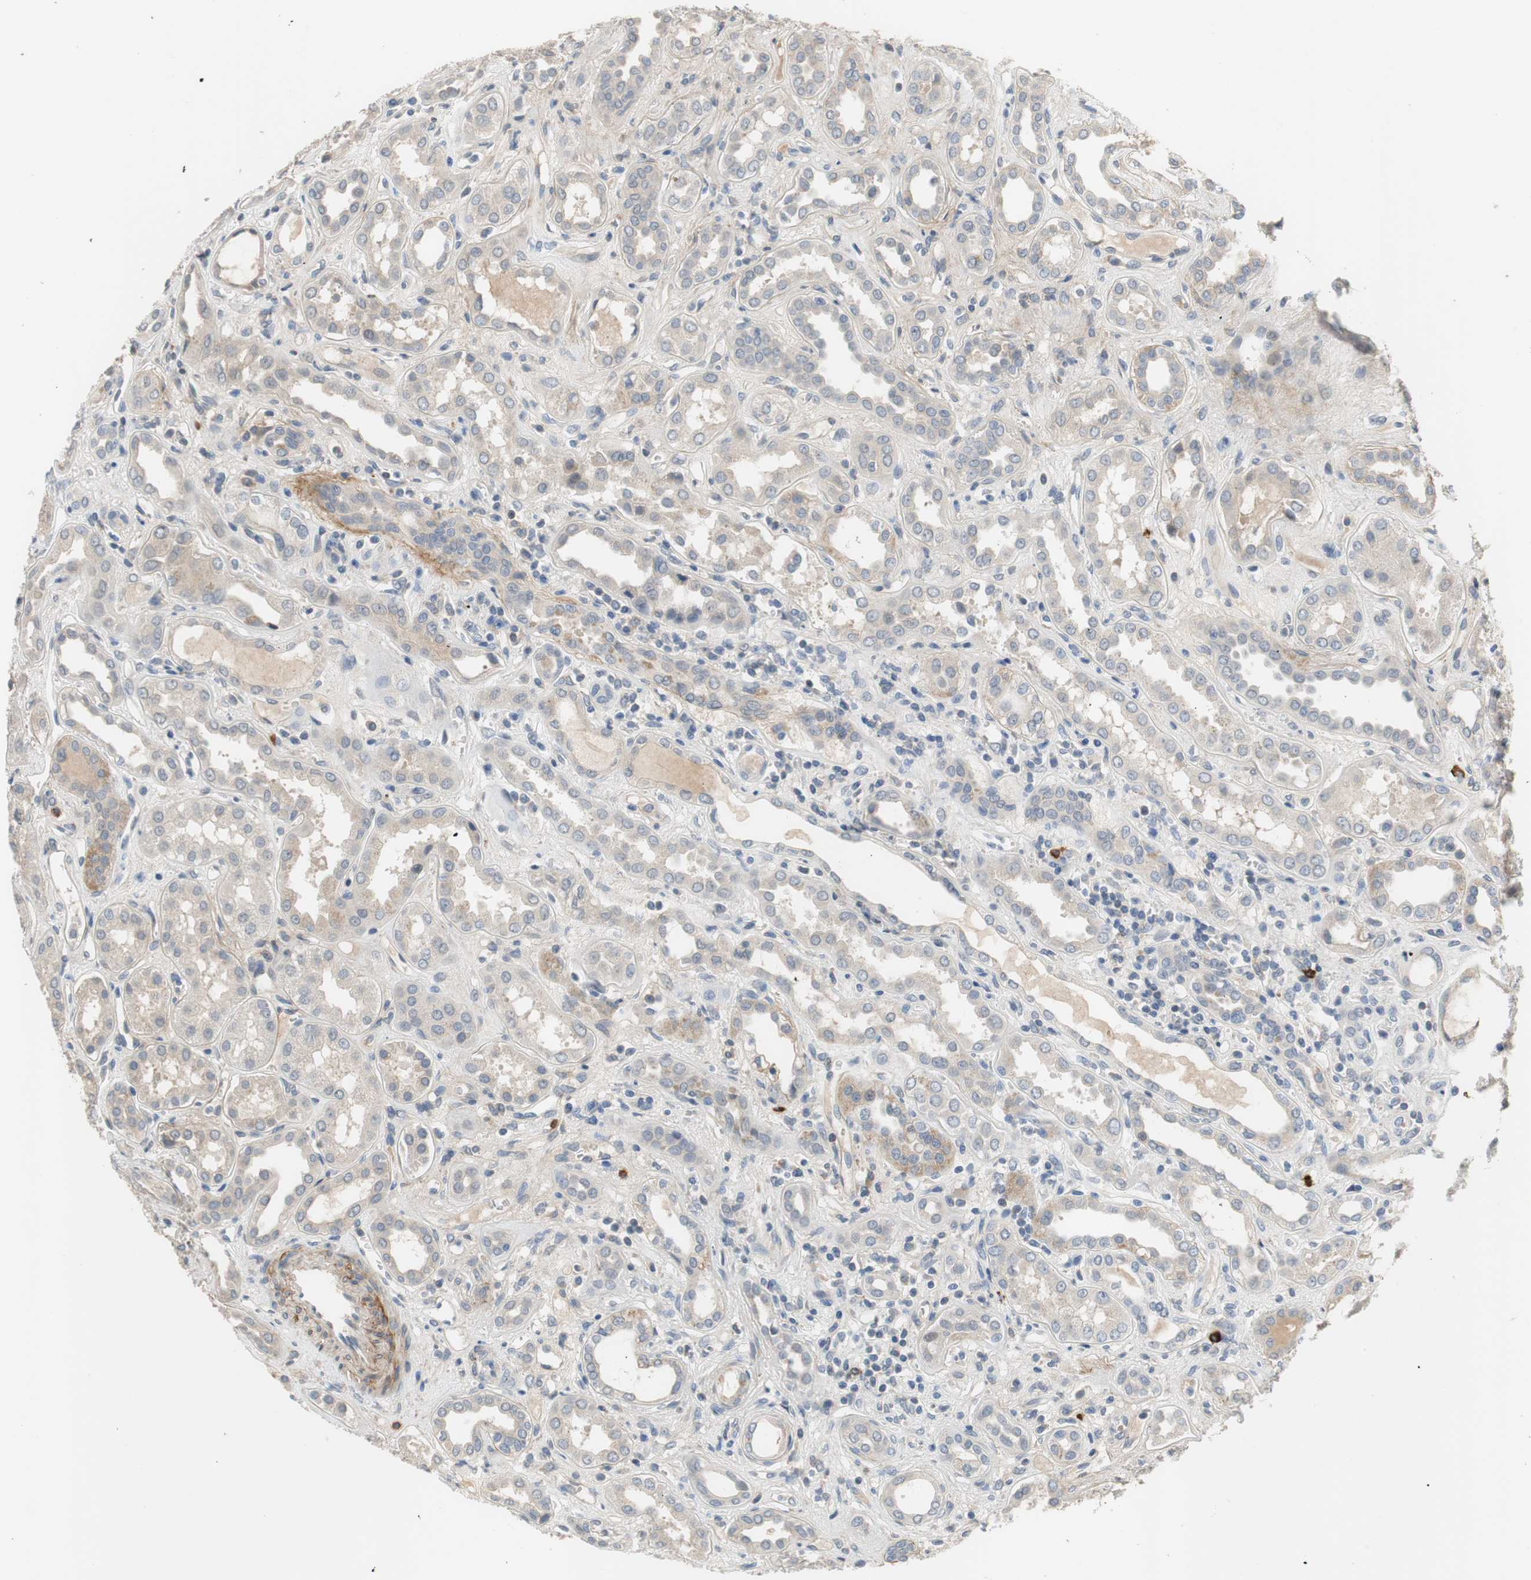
{"staining": {"intensity": "negative", "quantity": "none", "location": "none"}, "tissue": "kidney", "cell_type": "Cells in glomeruli", "image_type": "normal", "snomed": [{"axis": "morphology", "description": "Normal tissue, NOS"}, {"axis": "topography", "description": "Kidney"}], "caption": "Immunohistochemistry micrograph of normal human kidney stained for a protein (brown), which displays no positivity in cells in glomeruli.", "gene": "COL12A1", "patient": {"sex": "male", "age": 59}}